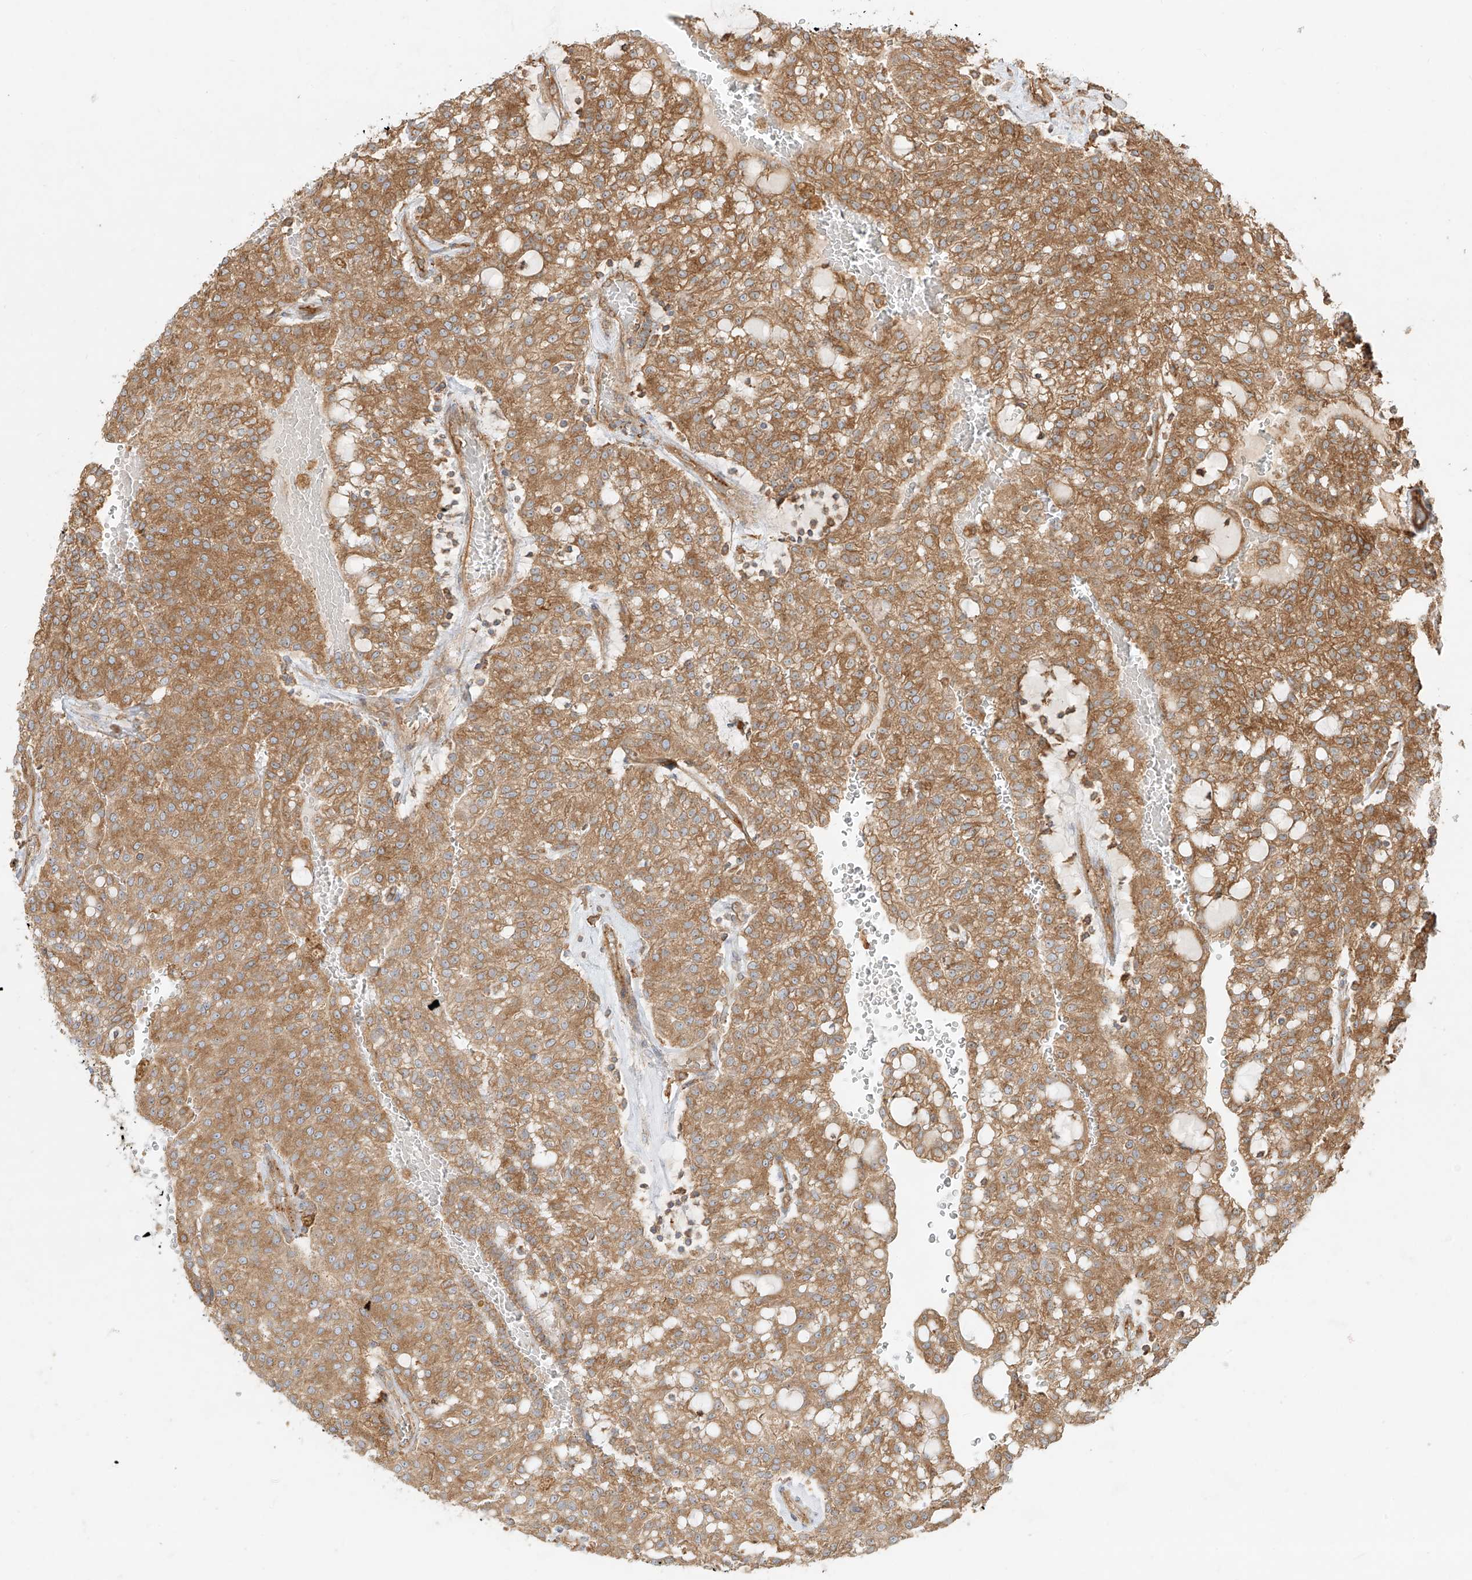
{"staining": {"intensity": "moderate", "quantity": ">75%", "location": "cytoplasmic/membranous"}, "tissue": "renal cancer", "cell_type": "Tumor cells", "image_type": "cancer", "snomed": [{"axis": "morphology", "description": "Adenocarcinoma, NOS"}, {"axis": "topography", "description": "Kidney"}], "caption": "A photomicrograph of human adenocarcinoma (renal) stained for a protein reveals moderate cytoplasmic/membranous brown staining in tumor cells.", "gene": "SNX9", "patient": {"sex": "male", "age": 63}}